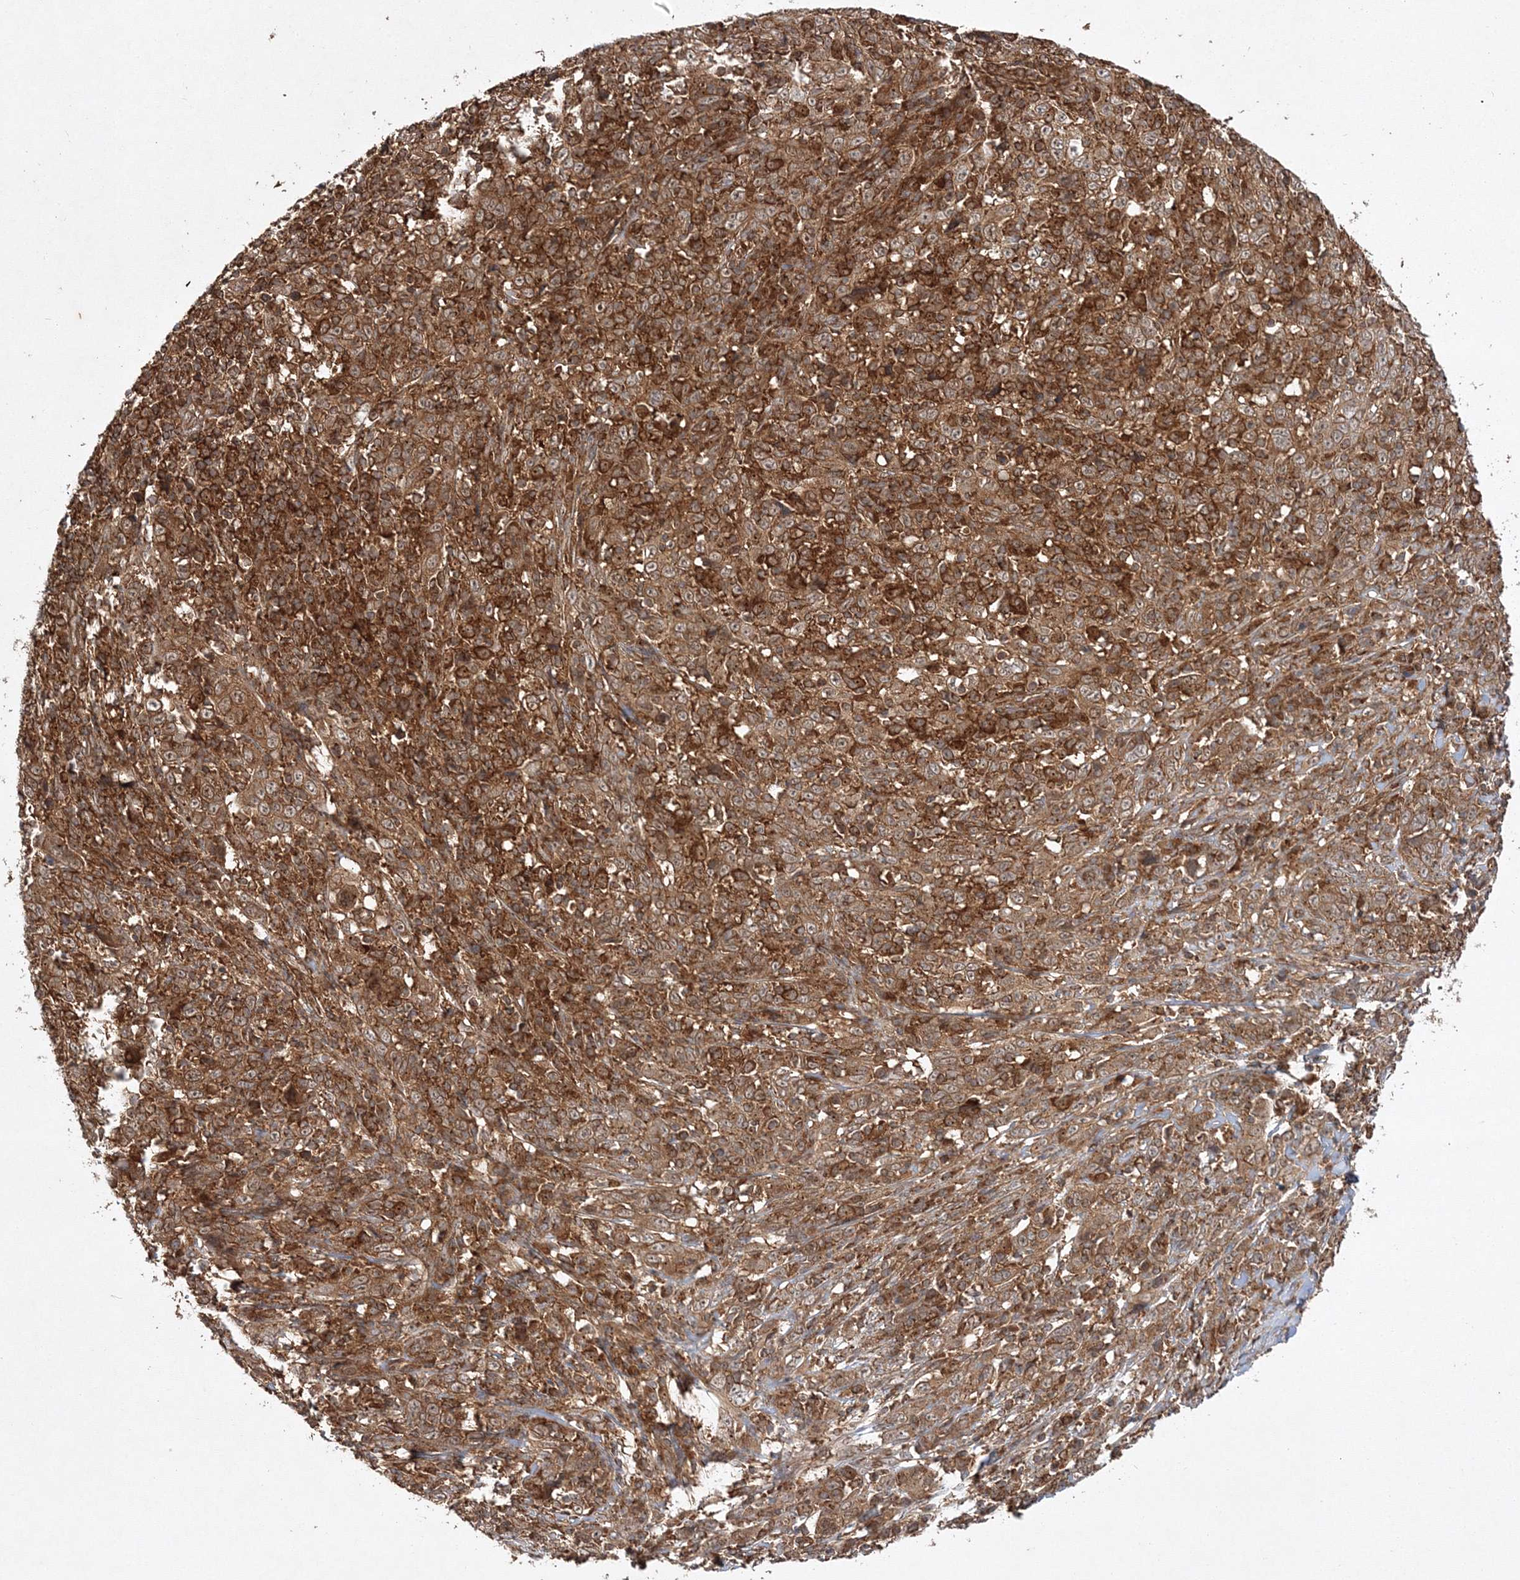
{"staining": {"intensity": "moderate", "quantity": ">75%", "location": "cytoplasmic/membranous"}, "tissue": "cervical cancer", "cell_type": "Tumor cells", "image_type": "cancer", "snomed": [{"axis": "morphology", "description": "Squamous cell carcinoma, NOS"}, {"axis": "topography", "description": "Cervix"}], "caption": "A photomicrograph showing moderate cytoplasmic/membranous positivity in about >75% of tumor cells in cervical squamous cell carcinoma, as visualized by brown immunohistochemical staining.", "gene": "WDR37", "patient": {"sex": "female", "age": 46}}